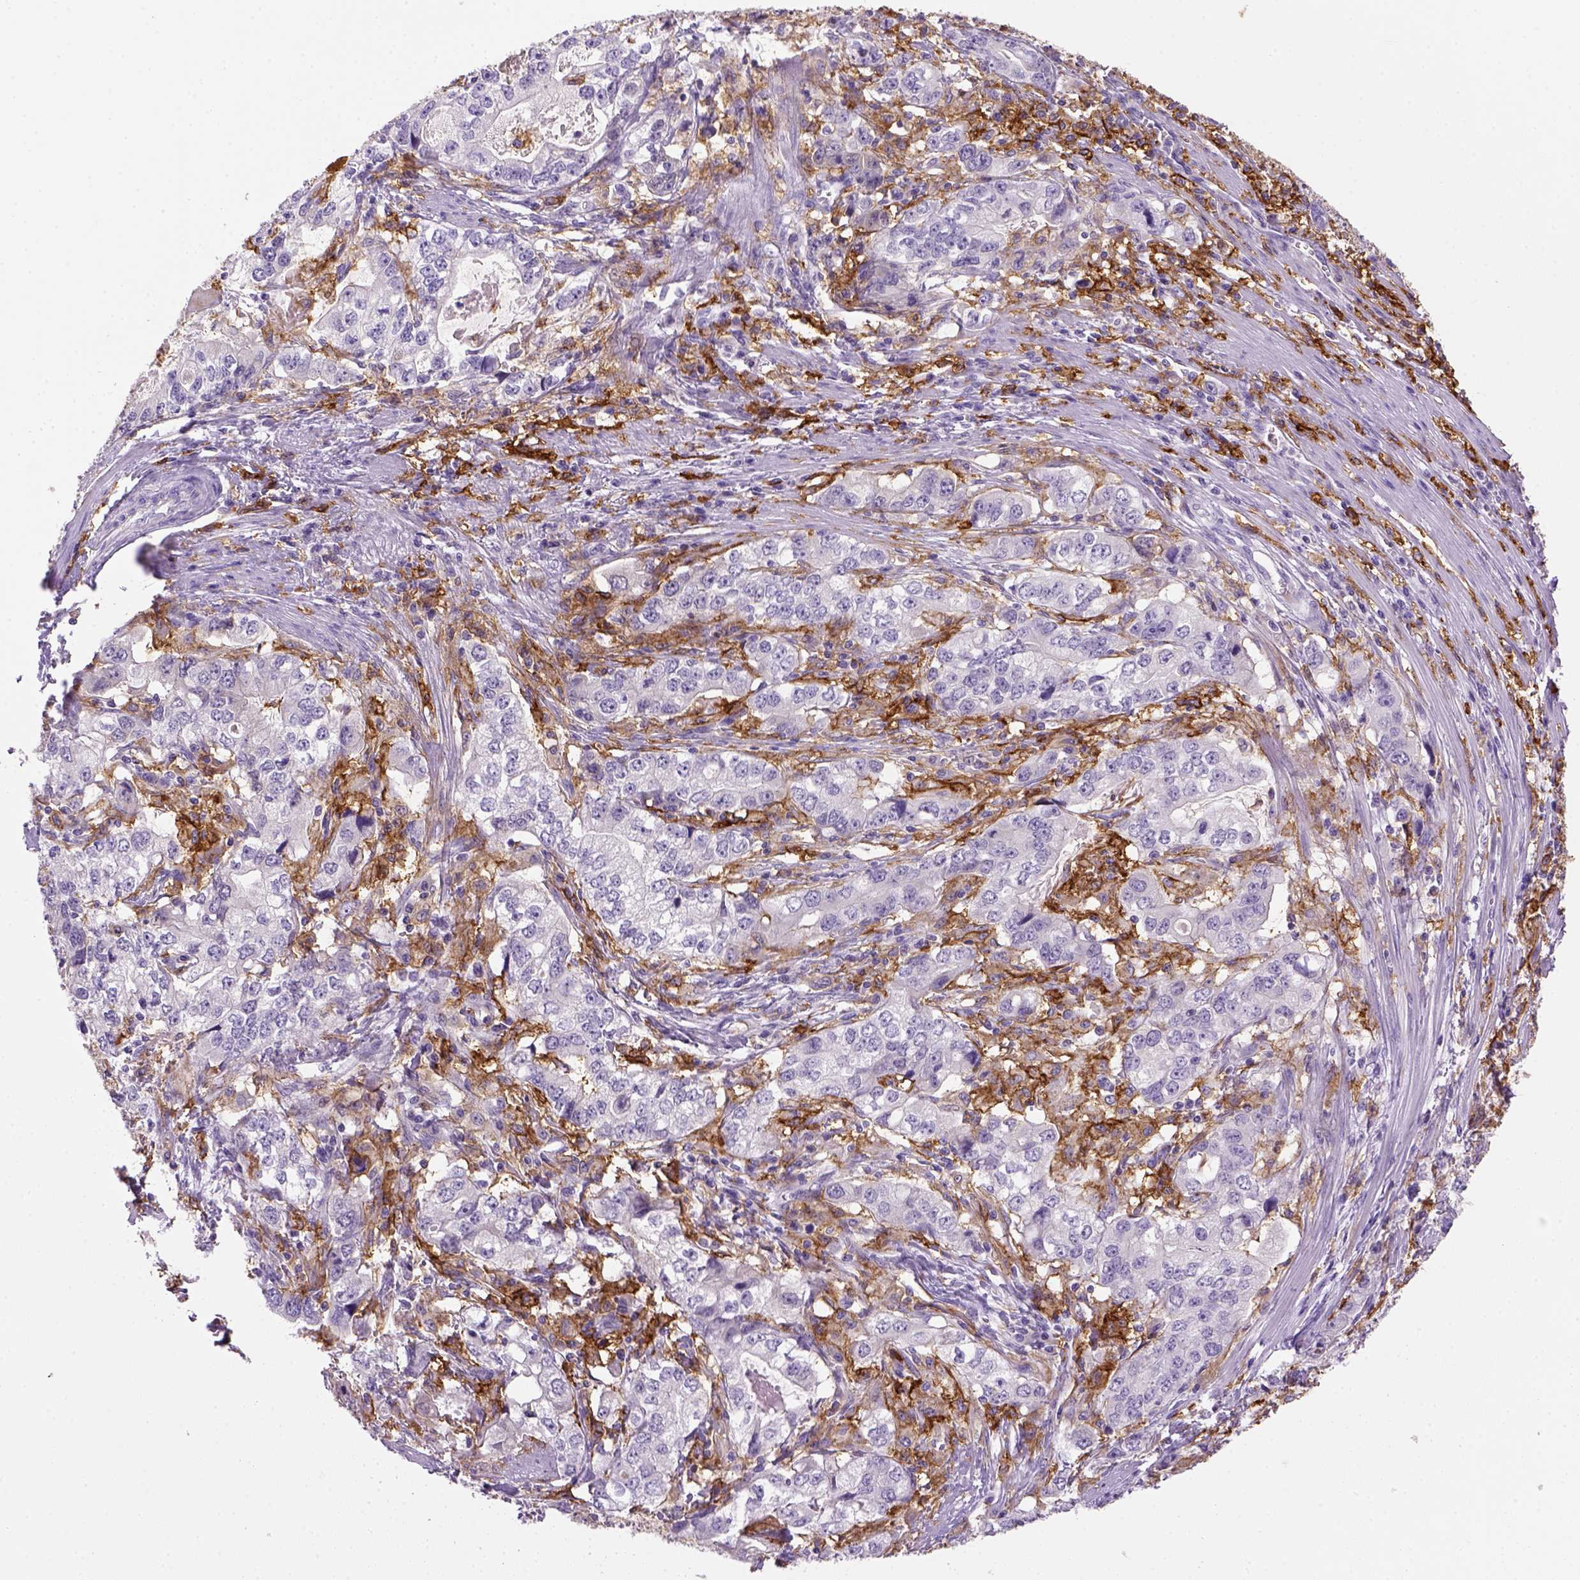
{"staining": {"intensity": "negative", "quantity": "none", "location": "none"}, "tissue": "stomach cancer", "cell_type": "Tumor cells", "image_type": "cancer", "snomed": [{"axis": "morphology", "description": "Adenocarcinoma, NOS"}, {"axis": "topography", "description": "Stomach, lower"}], "caption": "Stomach adenocarcinoma was stained to show a protein in brown. There is no significant staining in tumor cells.", "gene": "CD14", "patient": {"sex": "female", "age": 72}}